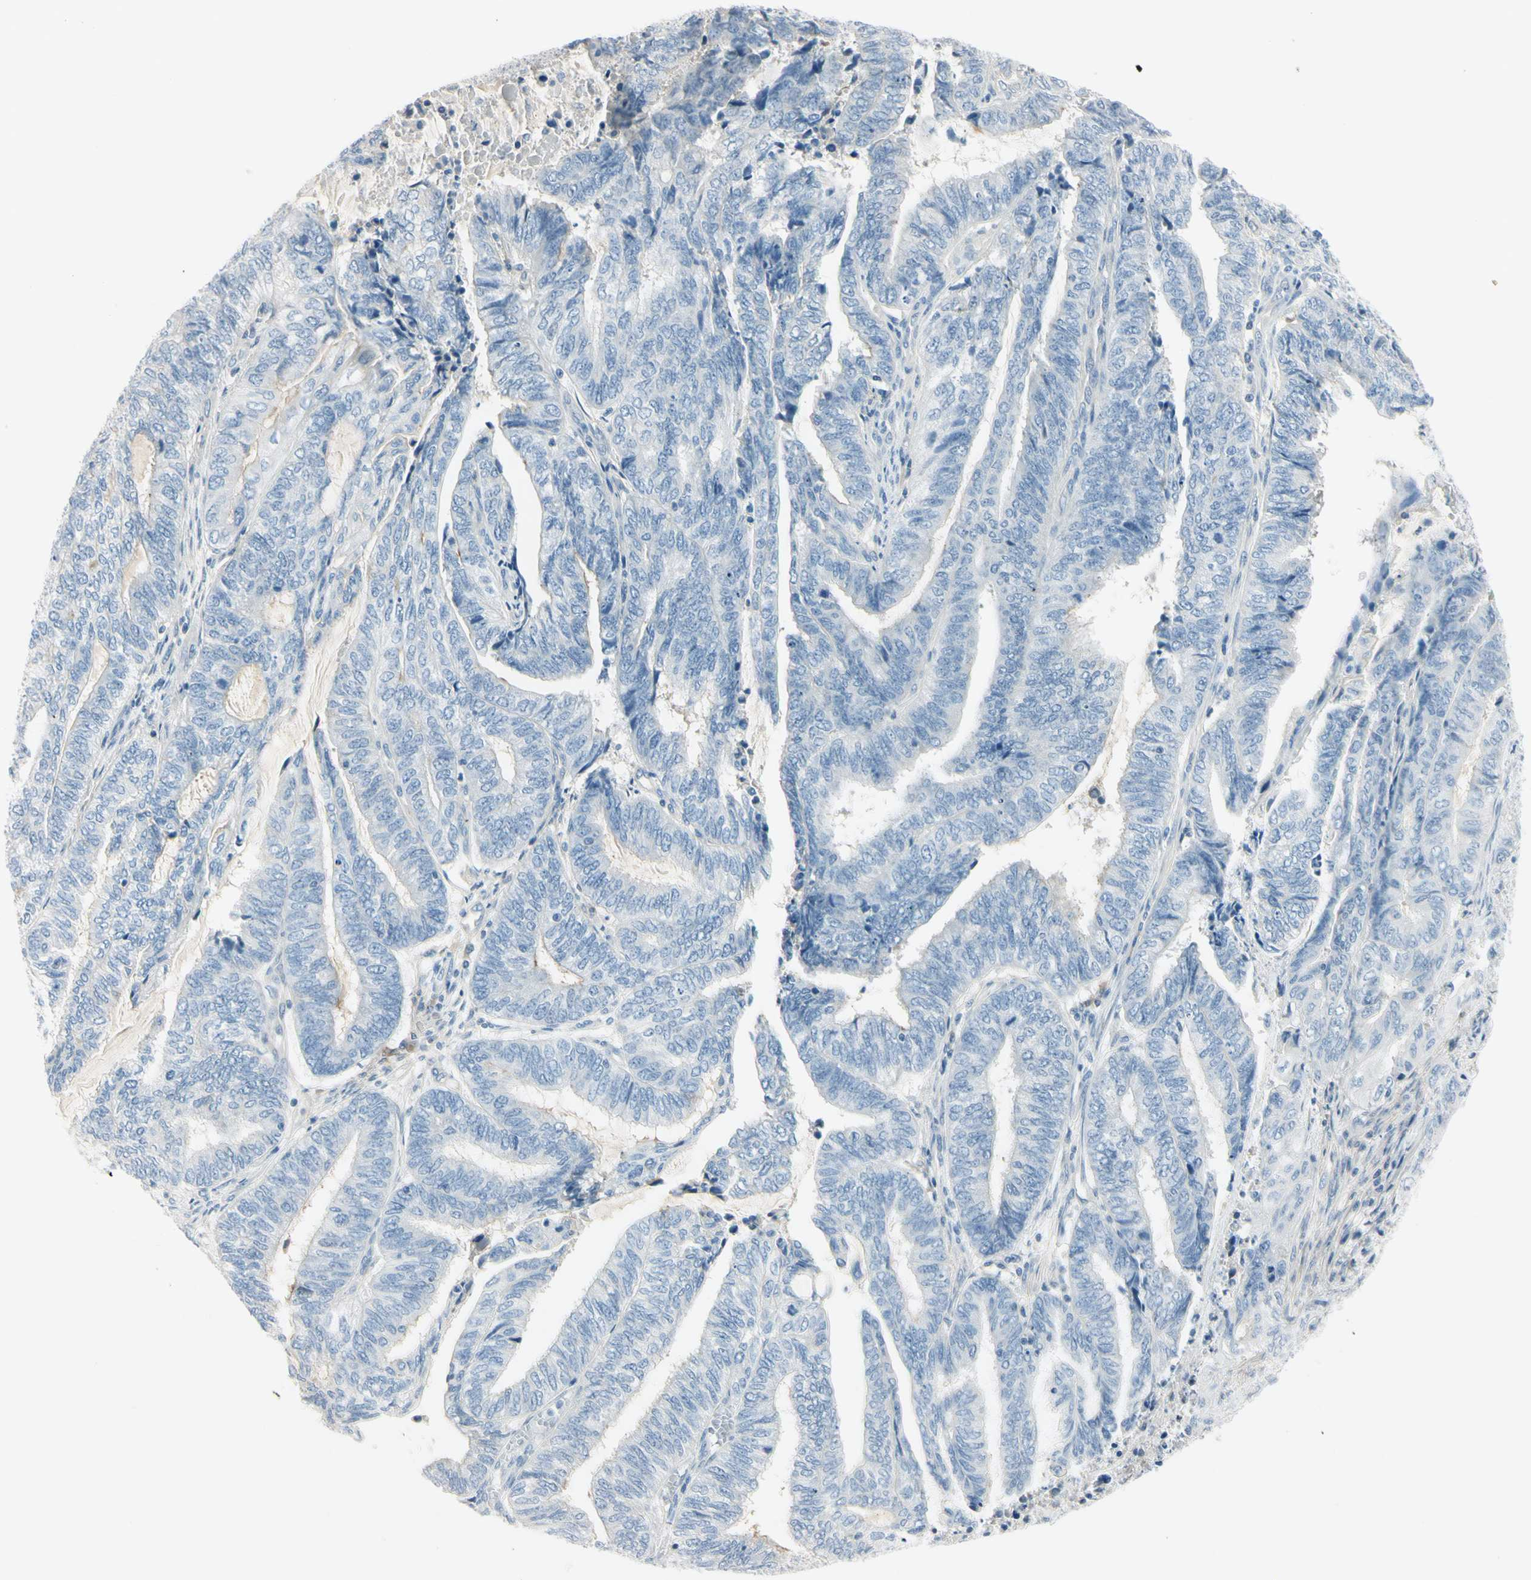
{"staining": {"intensity": "negative", "quantity": "none", "location": "none"}, "tissue": "endometrial cancer", "cell_type": "Tumor cells", "image_type": "cancer", "snomed": [{"axis": "morphology", "description": "Adenocarcinoma, NOS"}, {"axis": "topography", "description": "Uterus"}, {"axis": "topography", "description": "Endometrium"}], "caption": "Immunohistochemistry histopathology image of neoplastic tissue: endometrial adenocarcinoma stained with DAB (3,3'-diaminobenzidine) shows no significant protein expression in tumor cells.", "gene": "ASB9", "patient": {"sex": "female", "age": 70}}